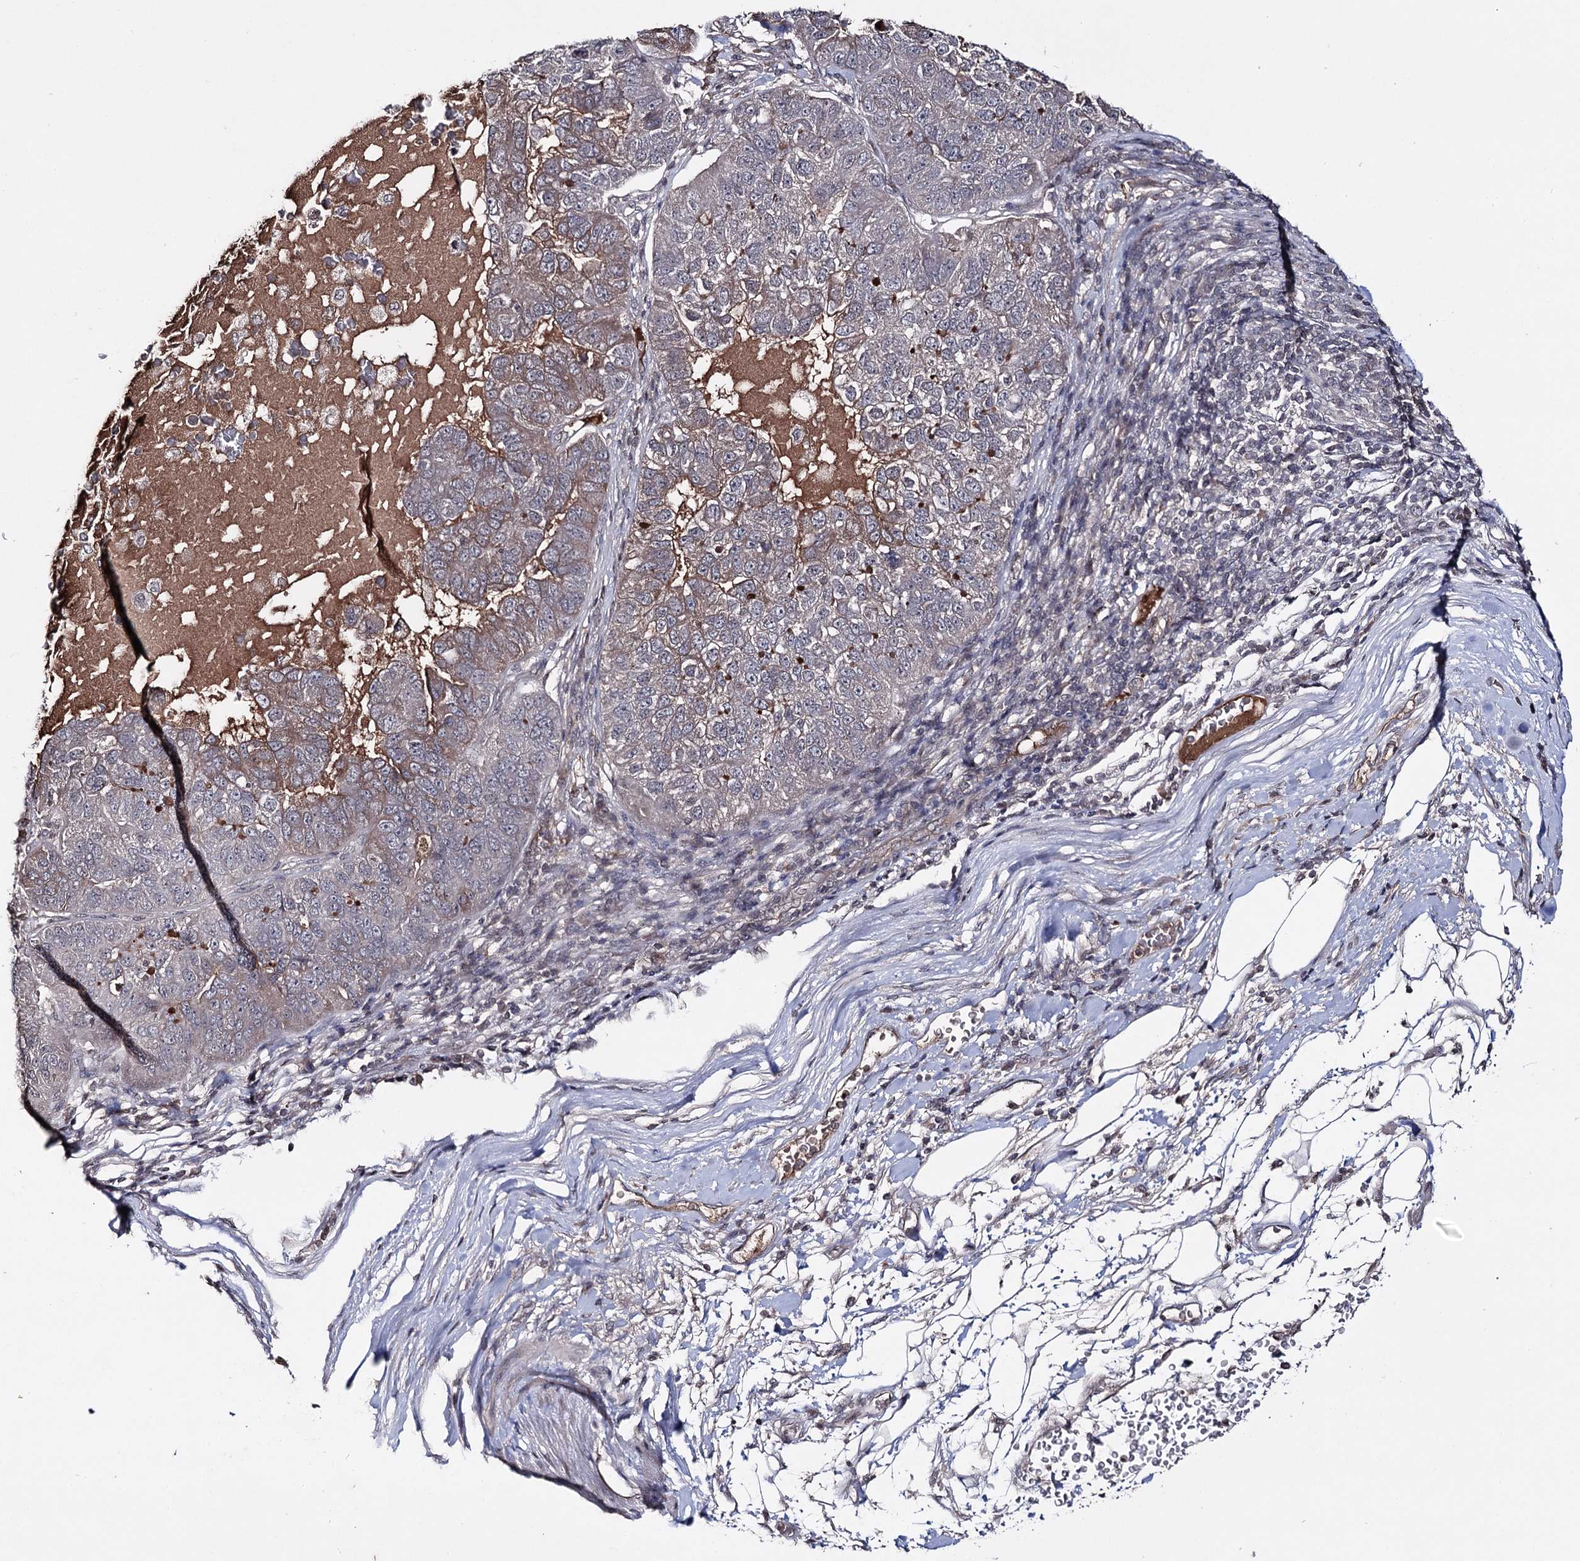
{"staining": {"intensity": "weak", "quantity": "25%-75%", "location": "cytoplasmic/membranous"}, "tissue": "pancreatic cancer", "cell_type": "Tumor cells", "image_type": "cancer", "snomed": [{"axis": "morphology", "description": "Adenocarcinoma, NOS"}, {"axis": "topography", "description": "Pancreas"}], "caption": "An image of pancreatic cancer stained for a protein displays weak cytoplasmic/membranous brown staining in tumor cells.", "gene": "SYNGR3", "patient": {"sex": "female", "age": 61}}